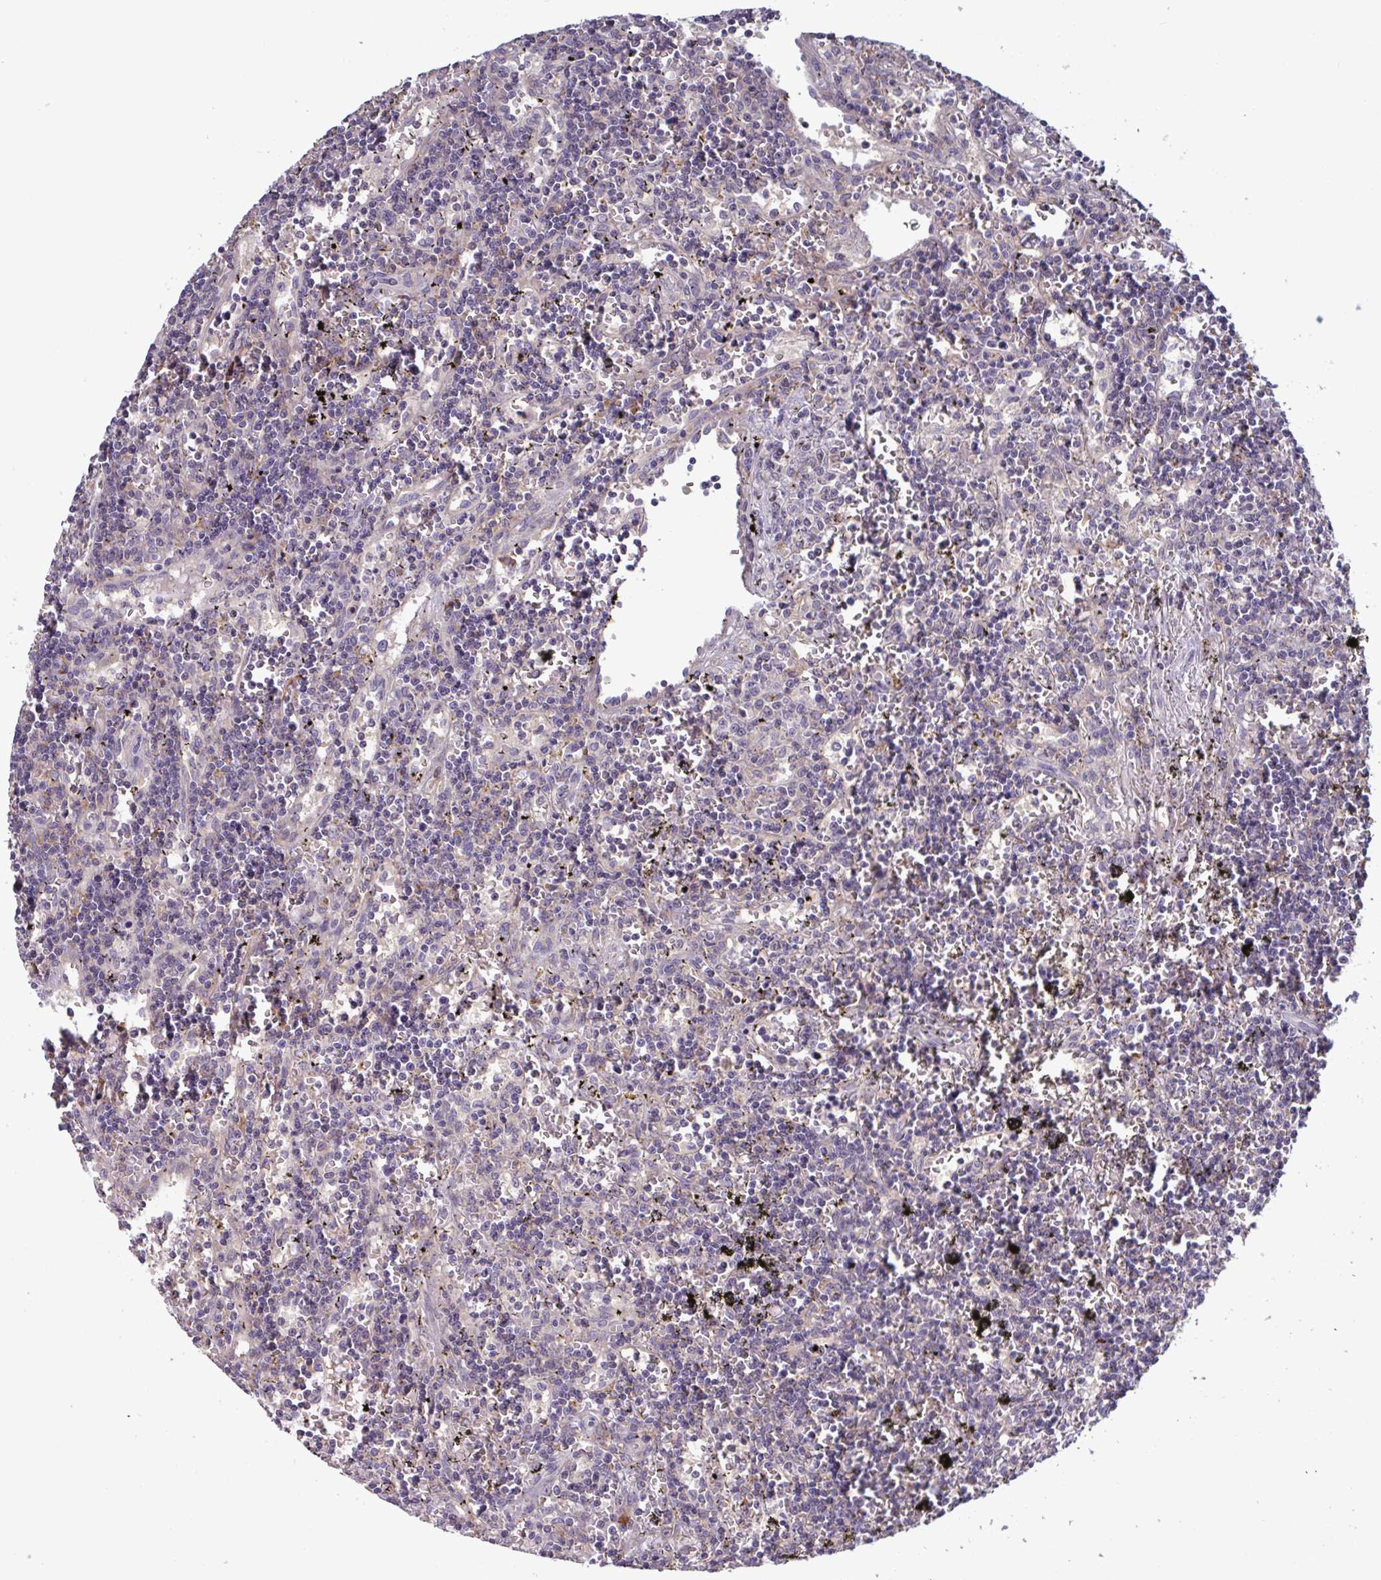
{"staining": {"intensity": "negative", "quantity": "none", "location": "none"}, "tissue": "lymphoma", "cell_type": "Tumor cells", "image_type": "cancer", "snomed": [{"axis": "morphology", "description": "Malignant lymphoma, non-Hodgkin's type, Low grade"}, {"axis": "topography", "description": "Spleen"}], "caption": "This histopathology image is of low-grade malignant lymphoma, non-Hodgkin's type stained with immunohistochemistry (IHC) to label a protein in brown with the nuclei are counter-stained blue. There is no positivity in tumor cells.", "gene": "CD1E", "patient": {"sex": "male", "age": 60}}